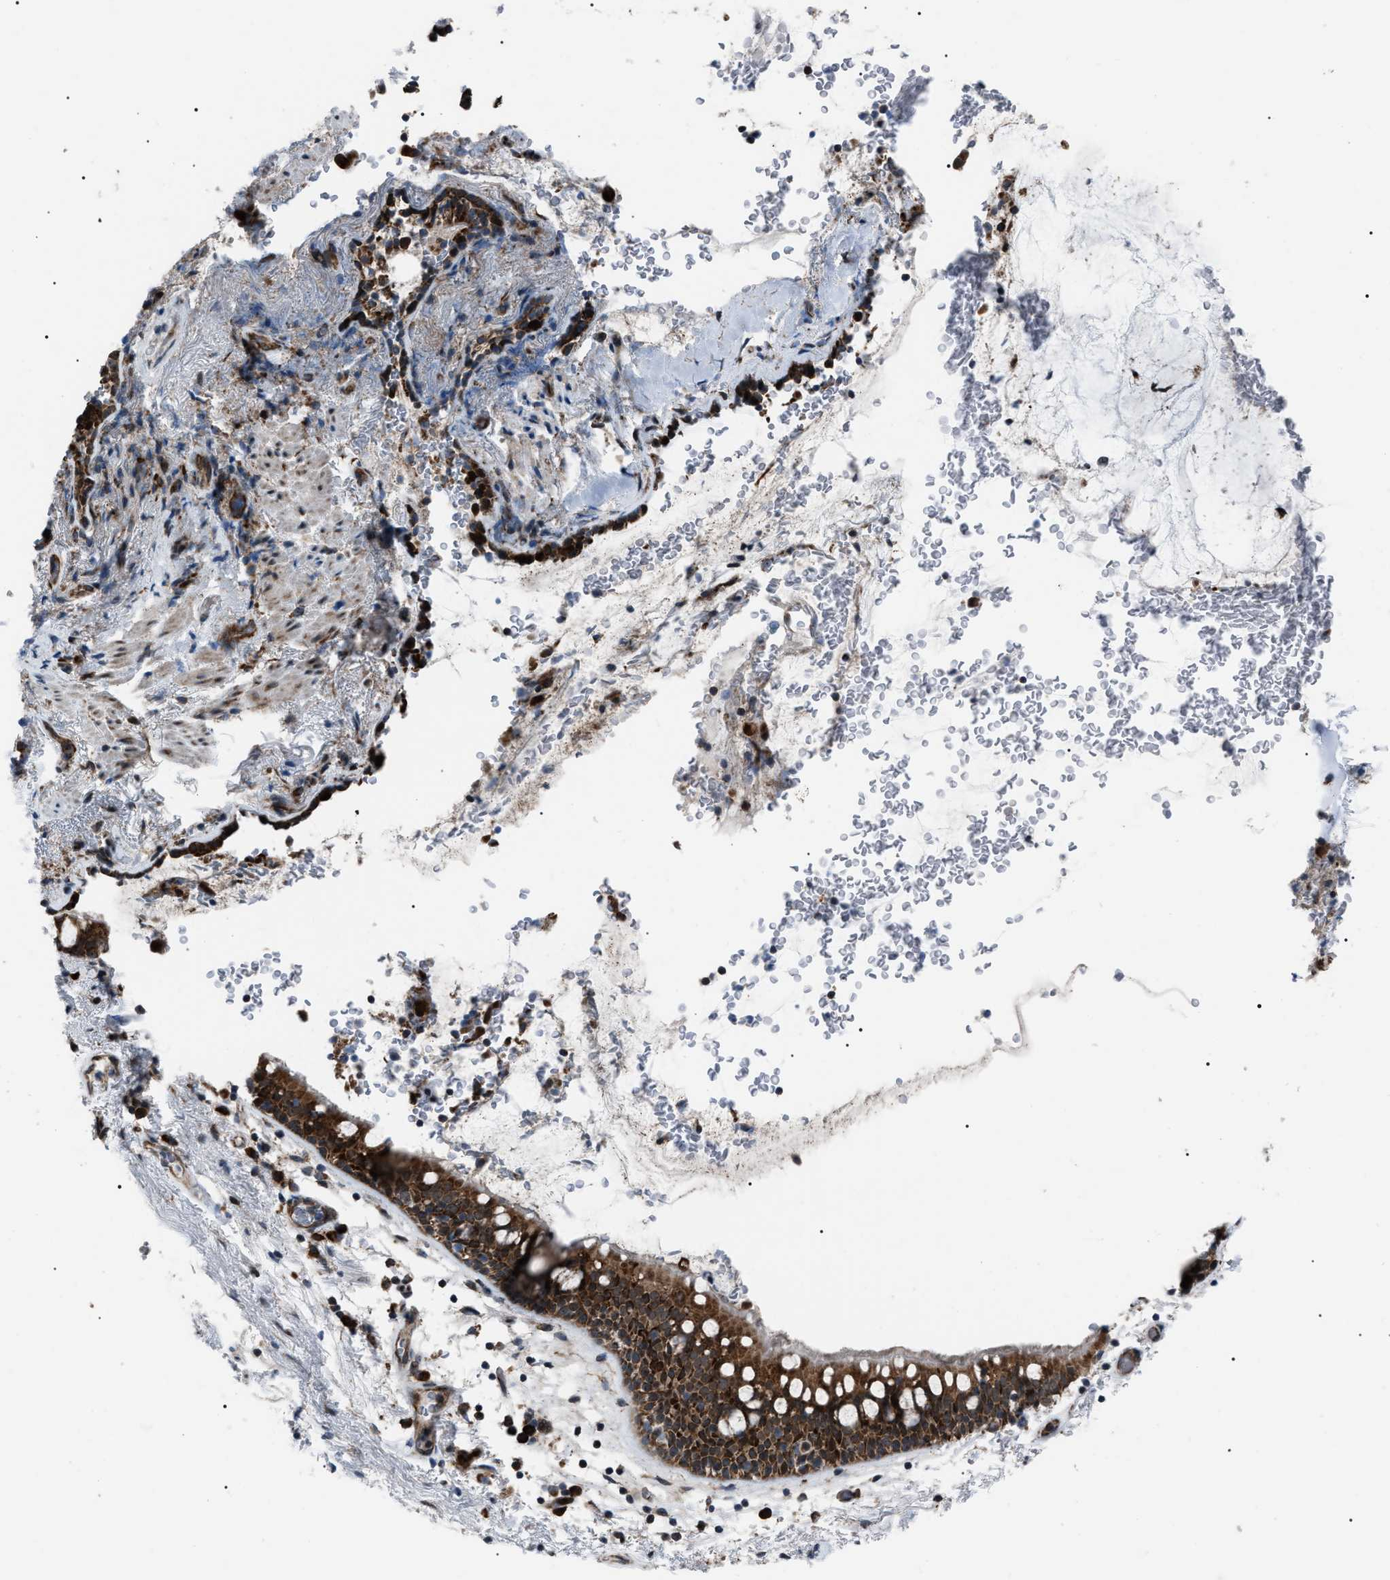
{"staining": {"intensity": "strong", "quantity": ">75%", "location": "cytoplasmic/membranous"}, "tissue": "bronchus", "cell_type": "Respiratory epithelial cells", "image_type": "normal", "snomed": [{"axis": "morphology", "description": "Normal tissue, NOS"}, {"axis": "morphology", "description": "Inflammation, NOS"}, {"axis": "topography", "description": "Cartilage tissue"}, {"axis": "topography", "description": "Bronchus"}], "caption": "Strong cytoplasmic/membranous protein expression is seen in approximately >75% of respiratory epithelial cells in bronchus. Using DAB (brown) and hematoxylin (blue) stains, captured at high magnification using brightfield microscopy.", "gene": "AGO2", "patient": {"sex": "male", "age": 77}}